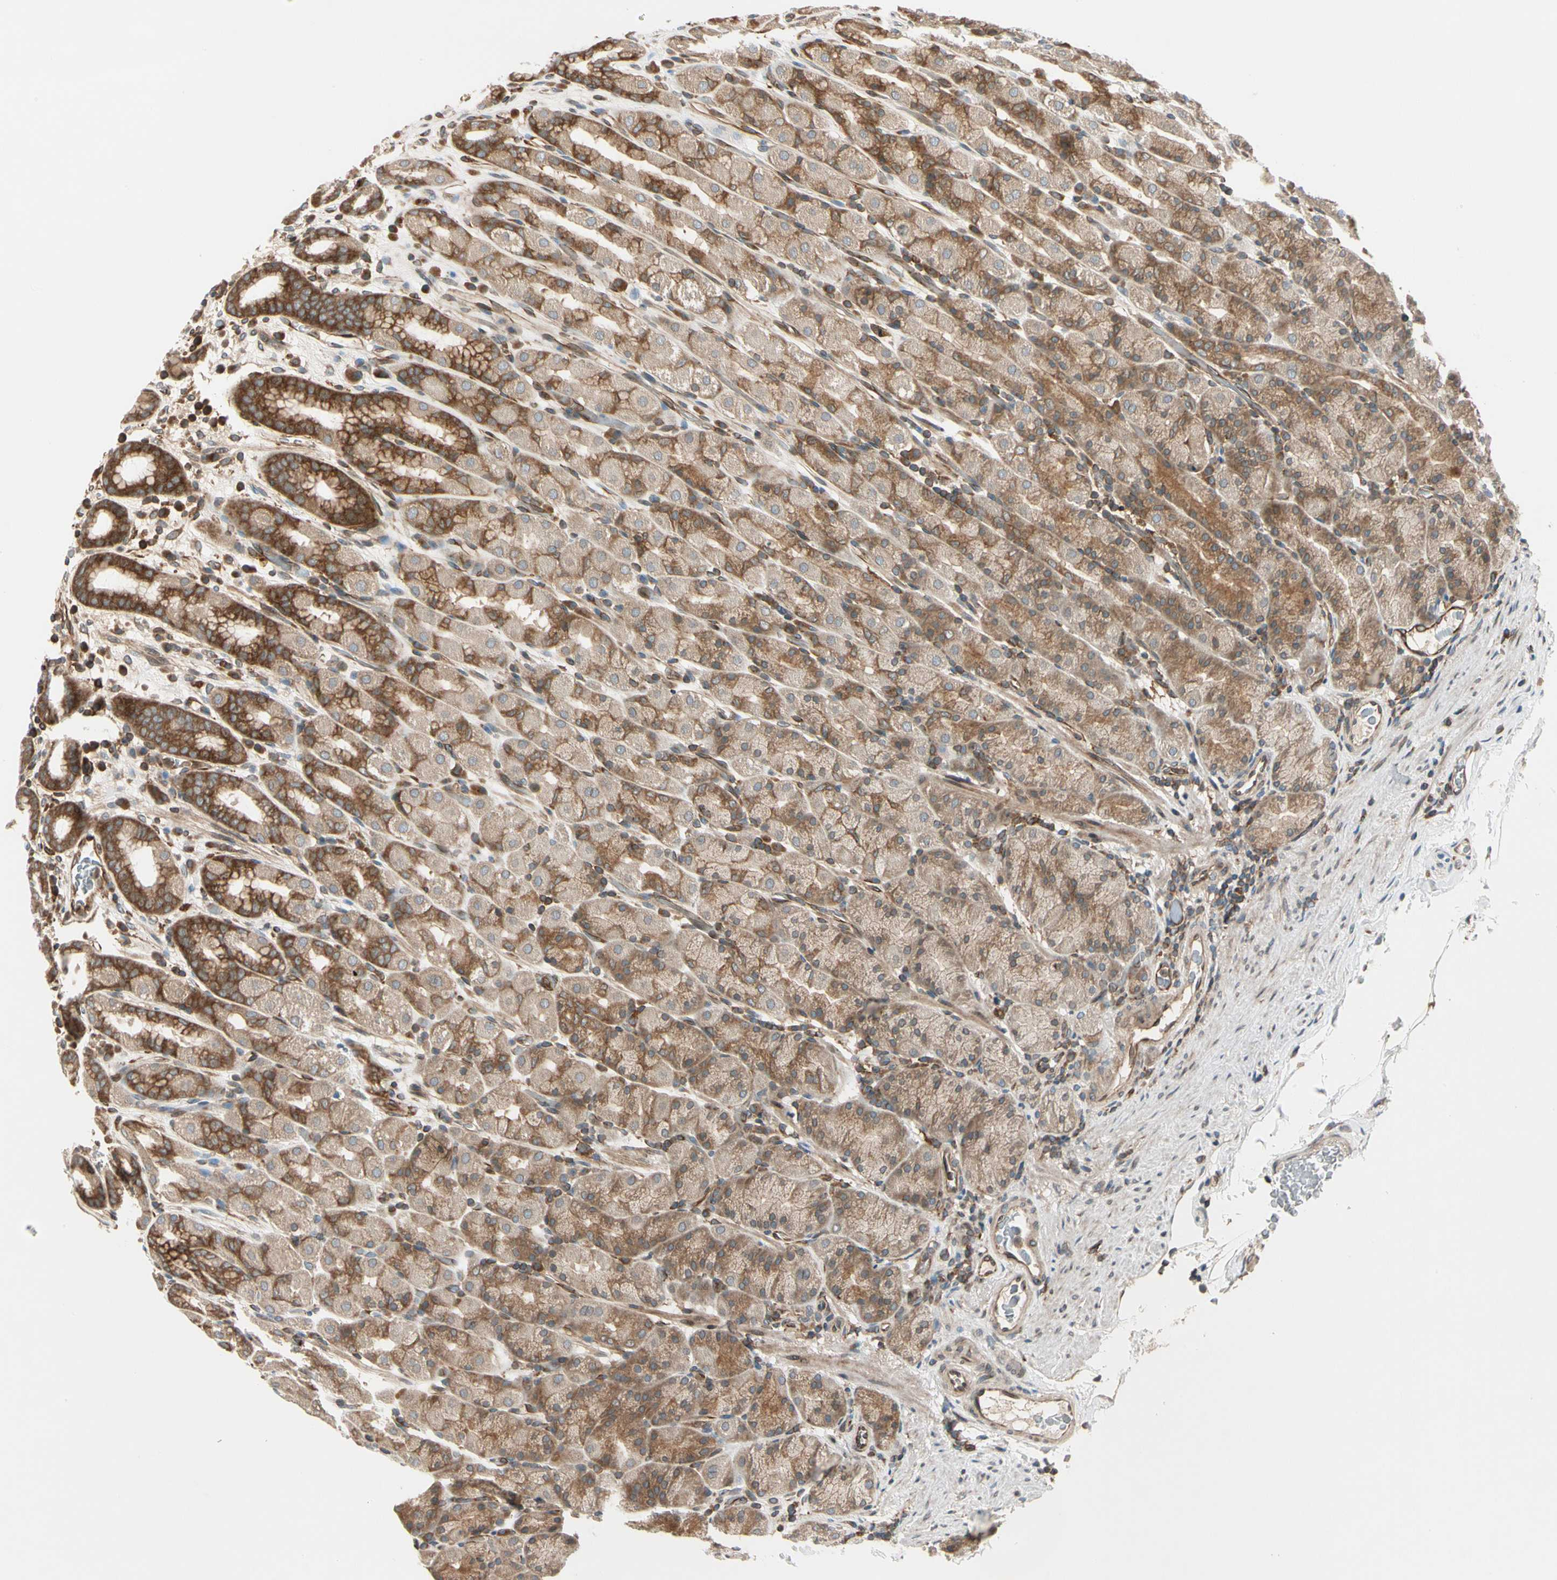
{"staining": {"intensity": "moderate", "quantity": "25%-75%", "location": "cytoplasmic/membranous"}, "tissue": "stomach", "cell_type": "Glandular cells", "image_type": "normal", "snomed": [{"axis": "morphology", "description": "Normal tissue, NOS"}, {"axis": "topography", "description": "Stomach, upper"}], "caption": "This image reveals immunohistochemistry staining of unremarkable stomach, with medium moderate cytoplasmic/membranous positivity in approximately 25%-75% of glandular cells.", "gene": "TRIO", "patient": {"sex": "male", "age": 68}}